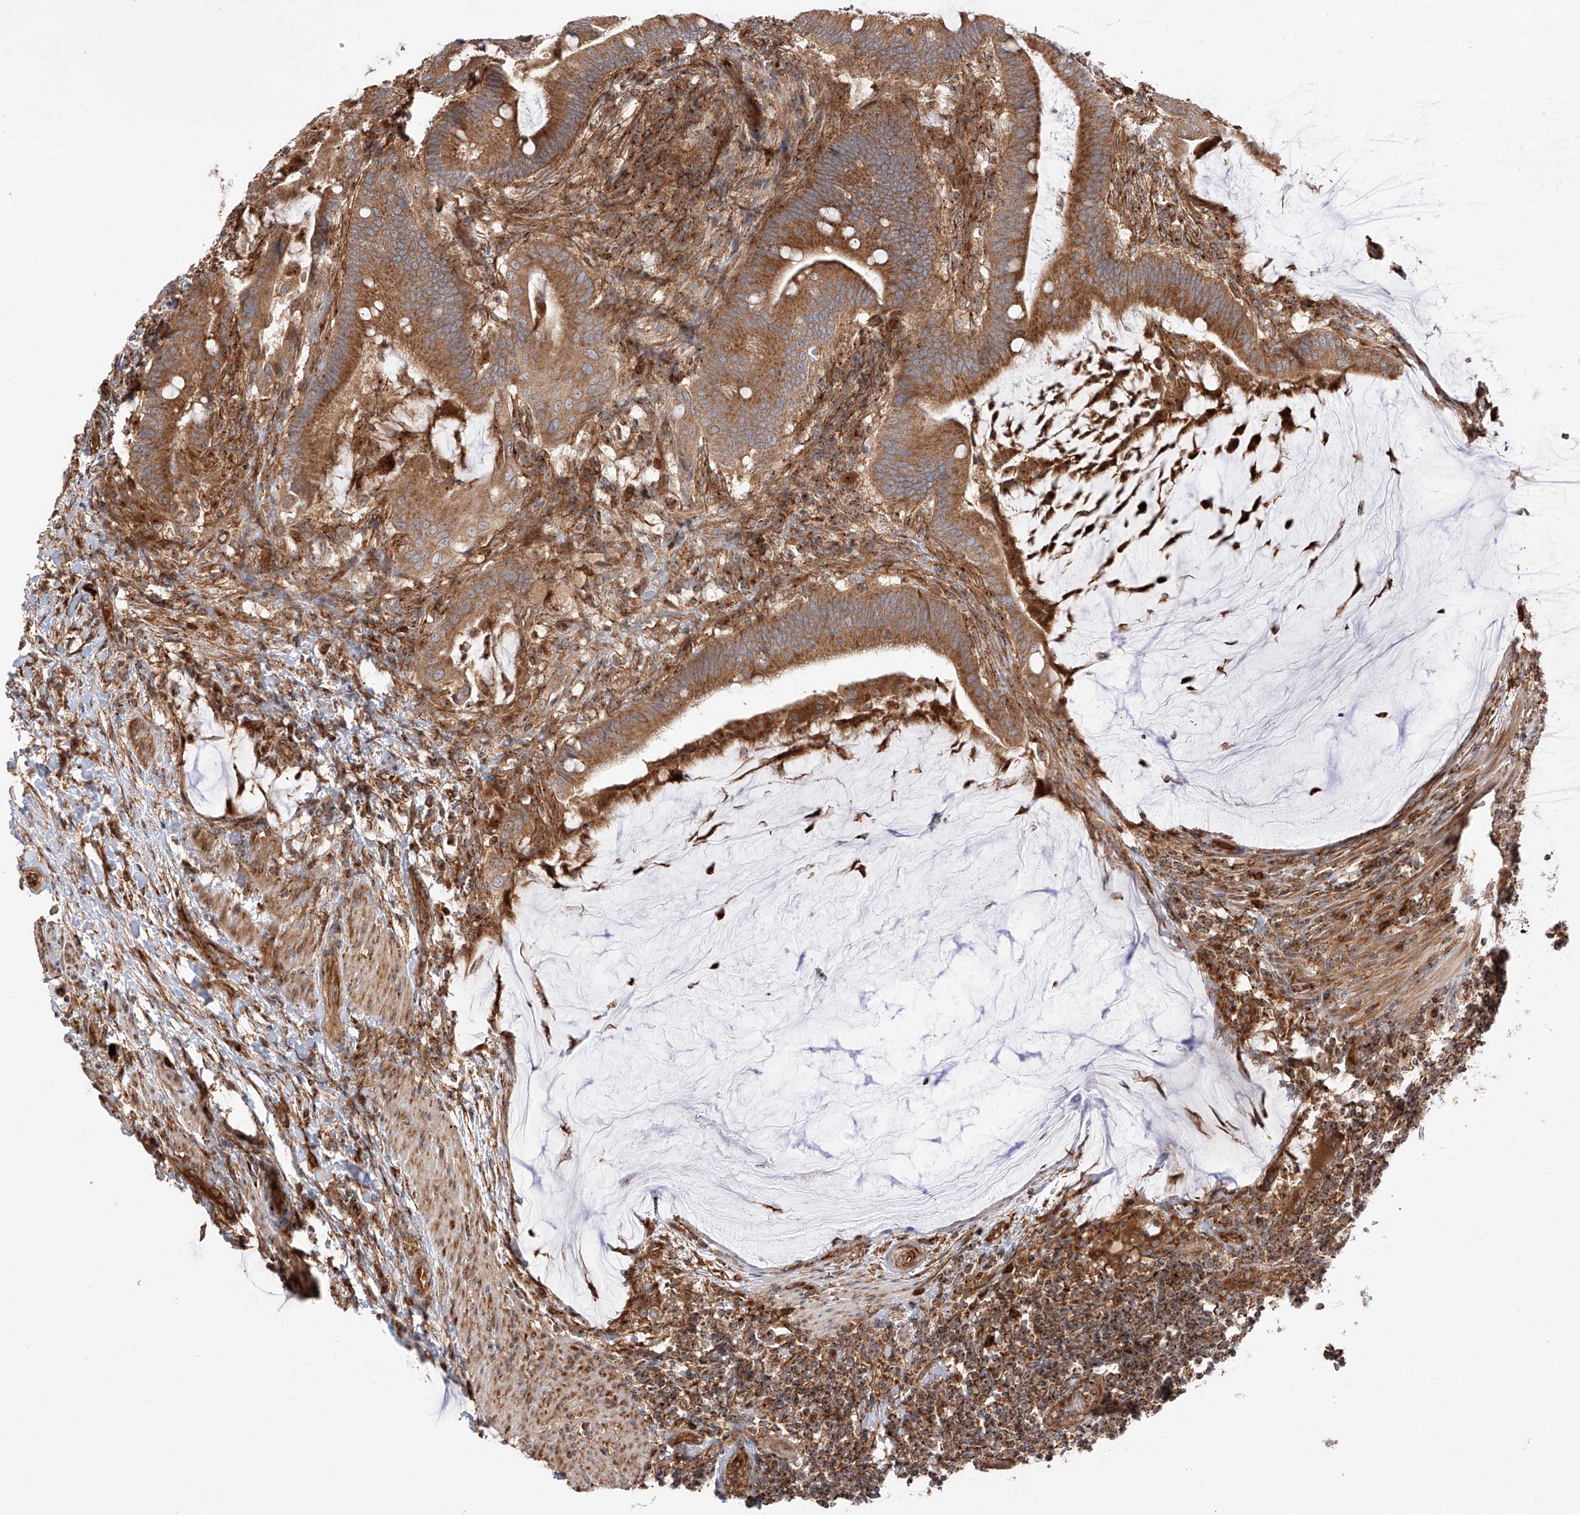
{"staining": {"intensity": "moderate", "quantity": ">75%", "location": "cytoplasmic/membranous"}, "tissue": "colorectal cancer", "cell_type": "Tumor cells", "image_type": "cancer", "snomed": [{"axis": "morphology", "description": "Adenocarcinoma, NOS"}, {"axis": "topography", "description": "Colon"}], "caption": "Protein expression analysis of colorectal adenocarcinoma reveals moderate cytoplasmic/membranous staining in about >75% of tumor cells. The staining was performed using DAB (3,3'-diaminobenzidine), with brown indicating positive protein expression. Nuclei are stained blue with hematoxylin.", "gene": "ISCA2", "patient": {"sex": "female", "age": 66}}